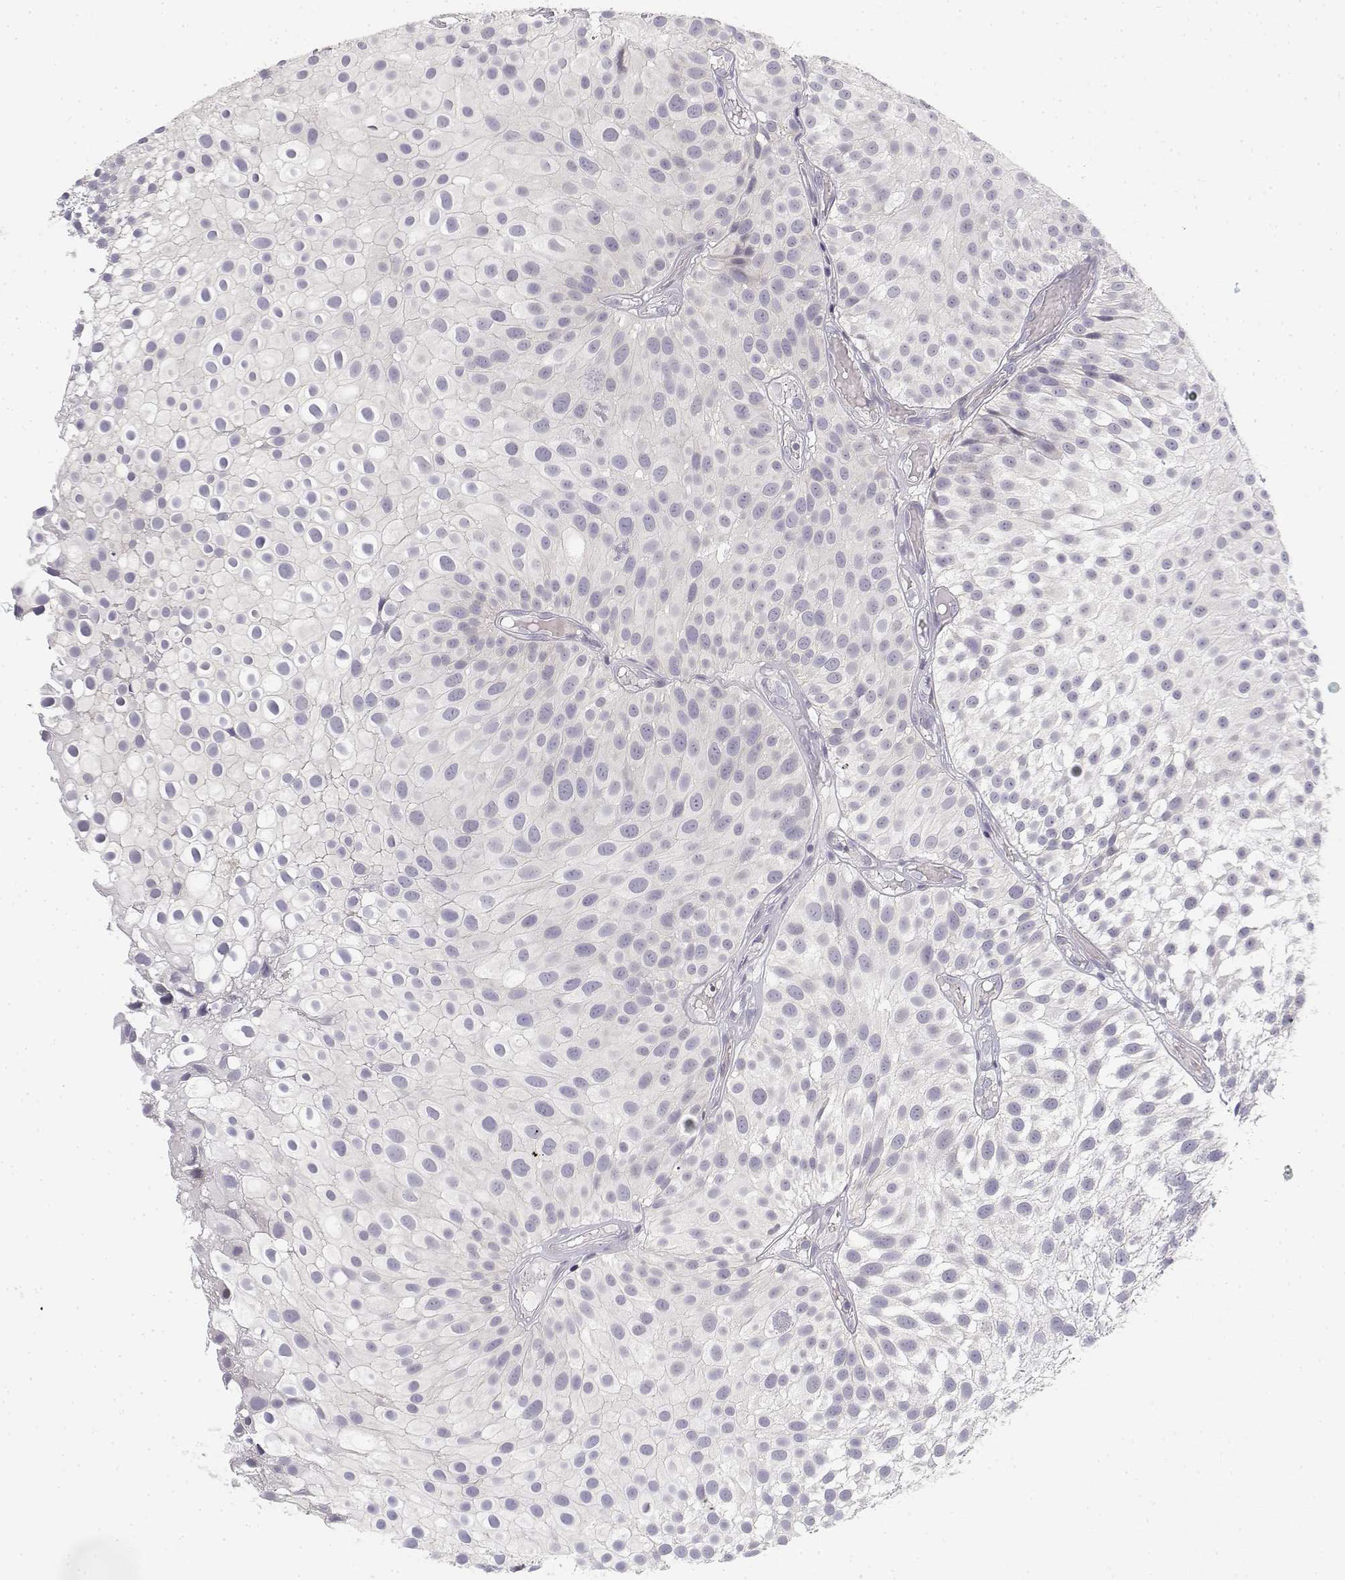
{"staining": {"intensity": "negative", "quantity": "none", "location": "none"}, "tissue": "urothelial cancer", "cell_type": "Tumor cells", "image_type": "cancer", "snomed": [{"axis": "morphology", "description": "Urothelial carcinoma, Low grade"}, {"axis": "topography", "description": "Urinary bladder"}], "caption": "Immunohistochemistry histopathology image of neoplastic tissue: human urothelial cancer stained with DAB (3,3'-diaminobenzidine) exhibits no significant protein positivity in tumor cells.", "gene": "GLIPR1L2", "patient": {"sex": "male", "age": 79}}